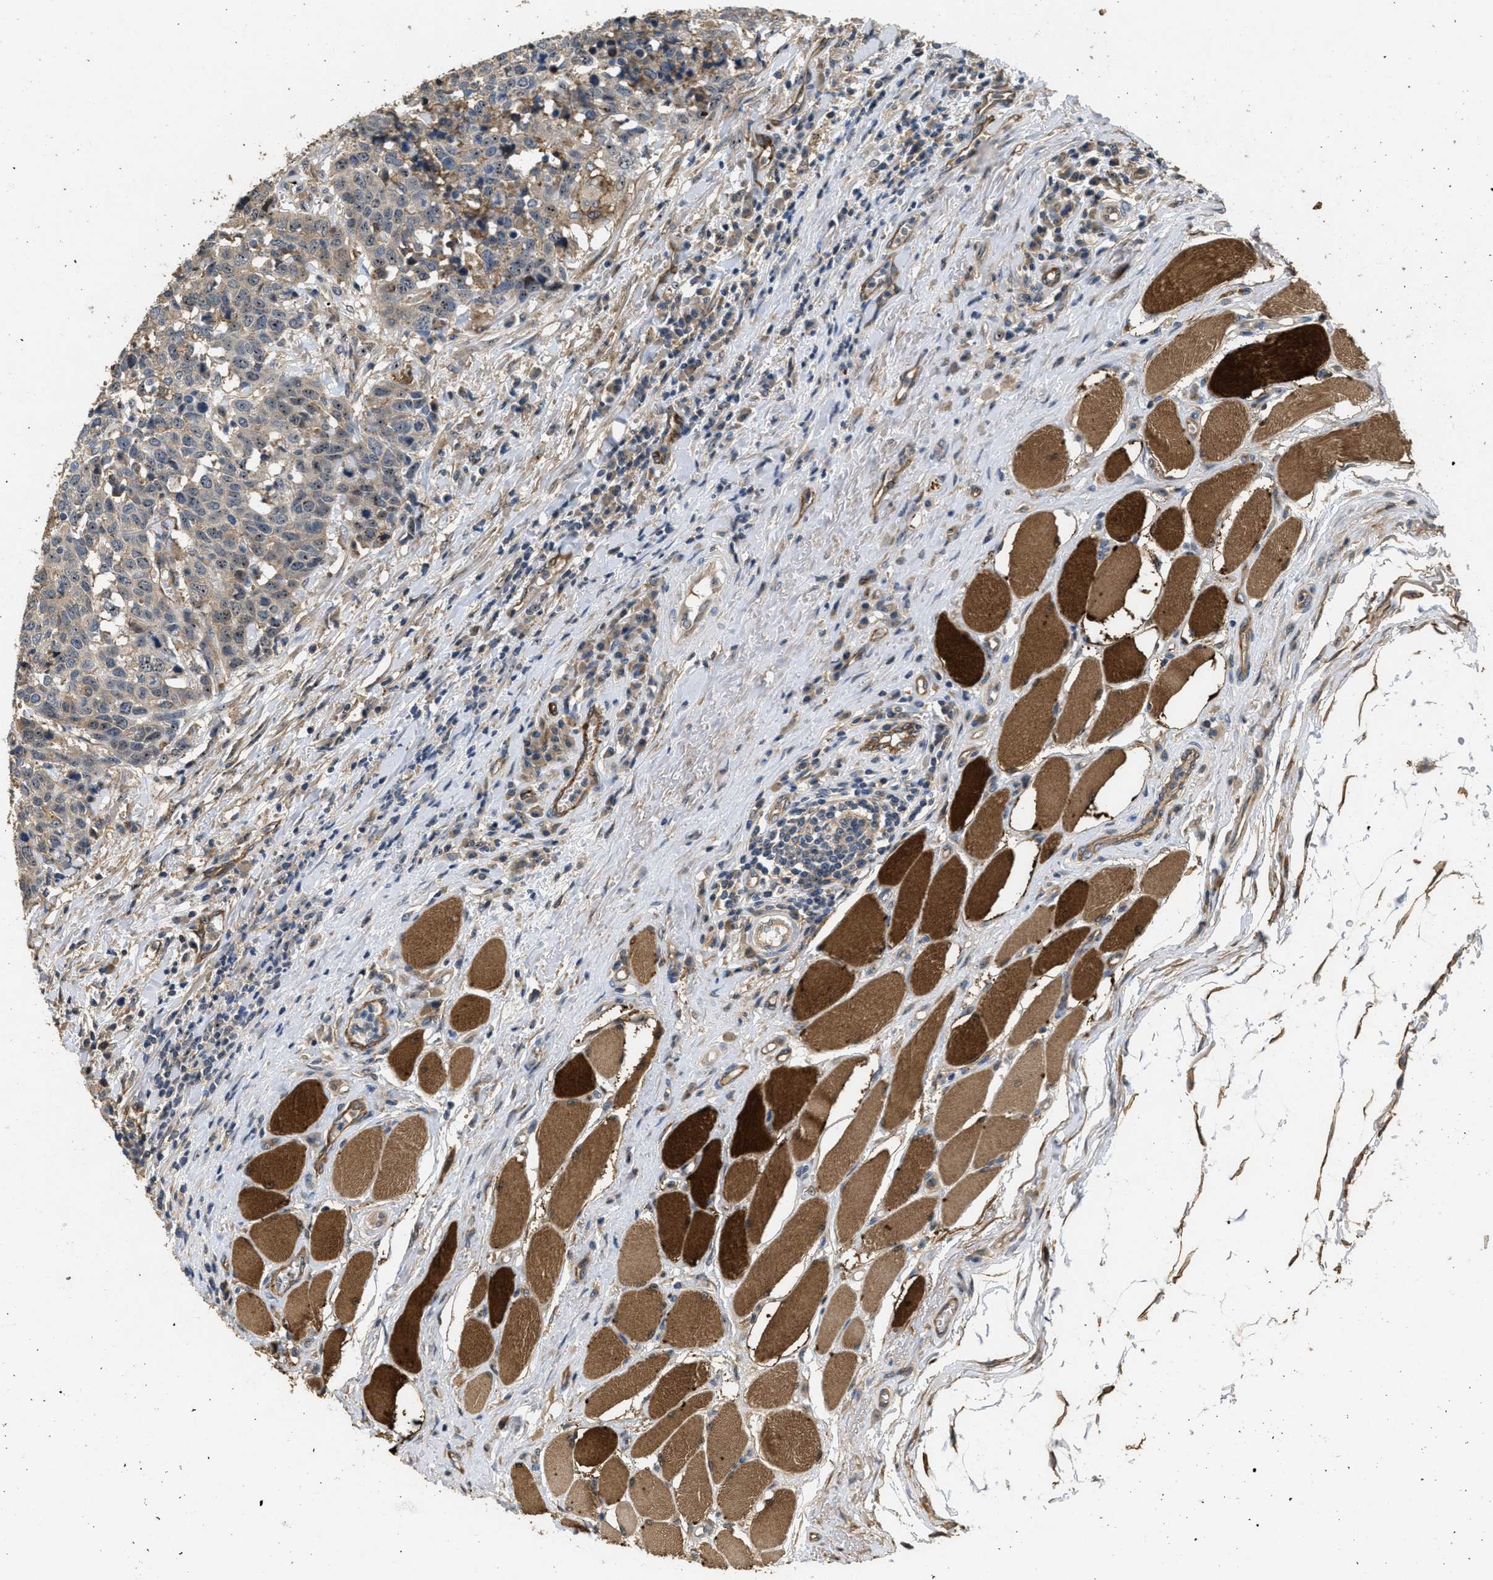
{"staining": {"intensity": "weak", "quantity": ">75%", "location": "cytoplasmic/membranous,nuclear"}, "tissue": "head and neck cancer", "cell_type": "Tumor cells", "image_type": "cancer", "snomed": [{"axis": "morphology", "description": "Squamous cell carcinoma, NOS"}, {"axis": "topography", "description": "Head-Neck"}], "caption": "Protein expression analysis of head and neck cancer (squamous cell carcinoma) shows weak cytoplasmic/membranous and nuclear staining in about >75% of tumor cells.", "gene": "OSMR", "patient": {"sex": "male", "age": 66}}